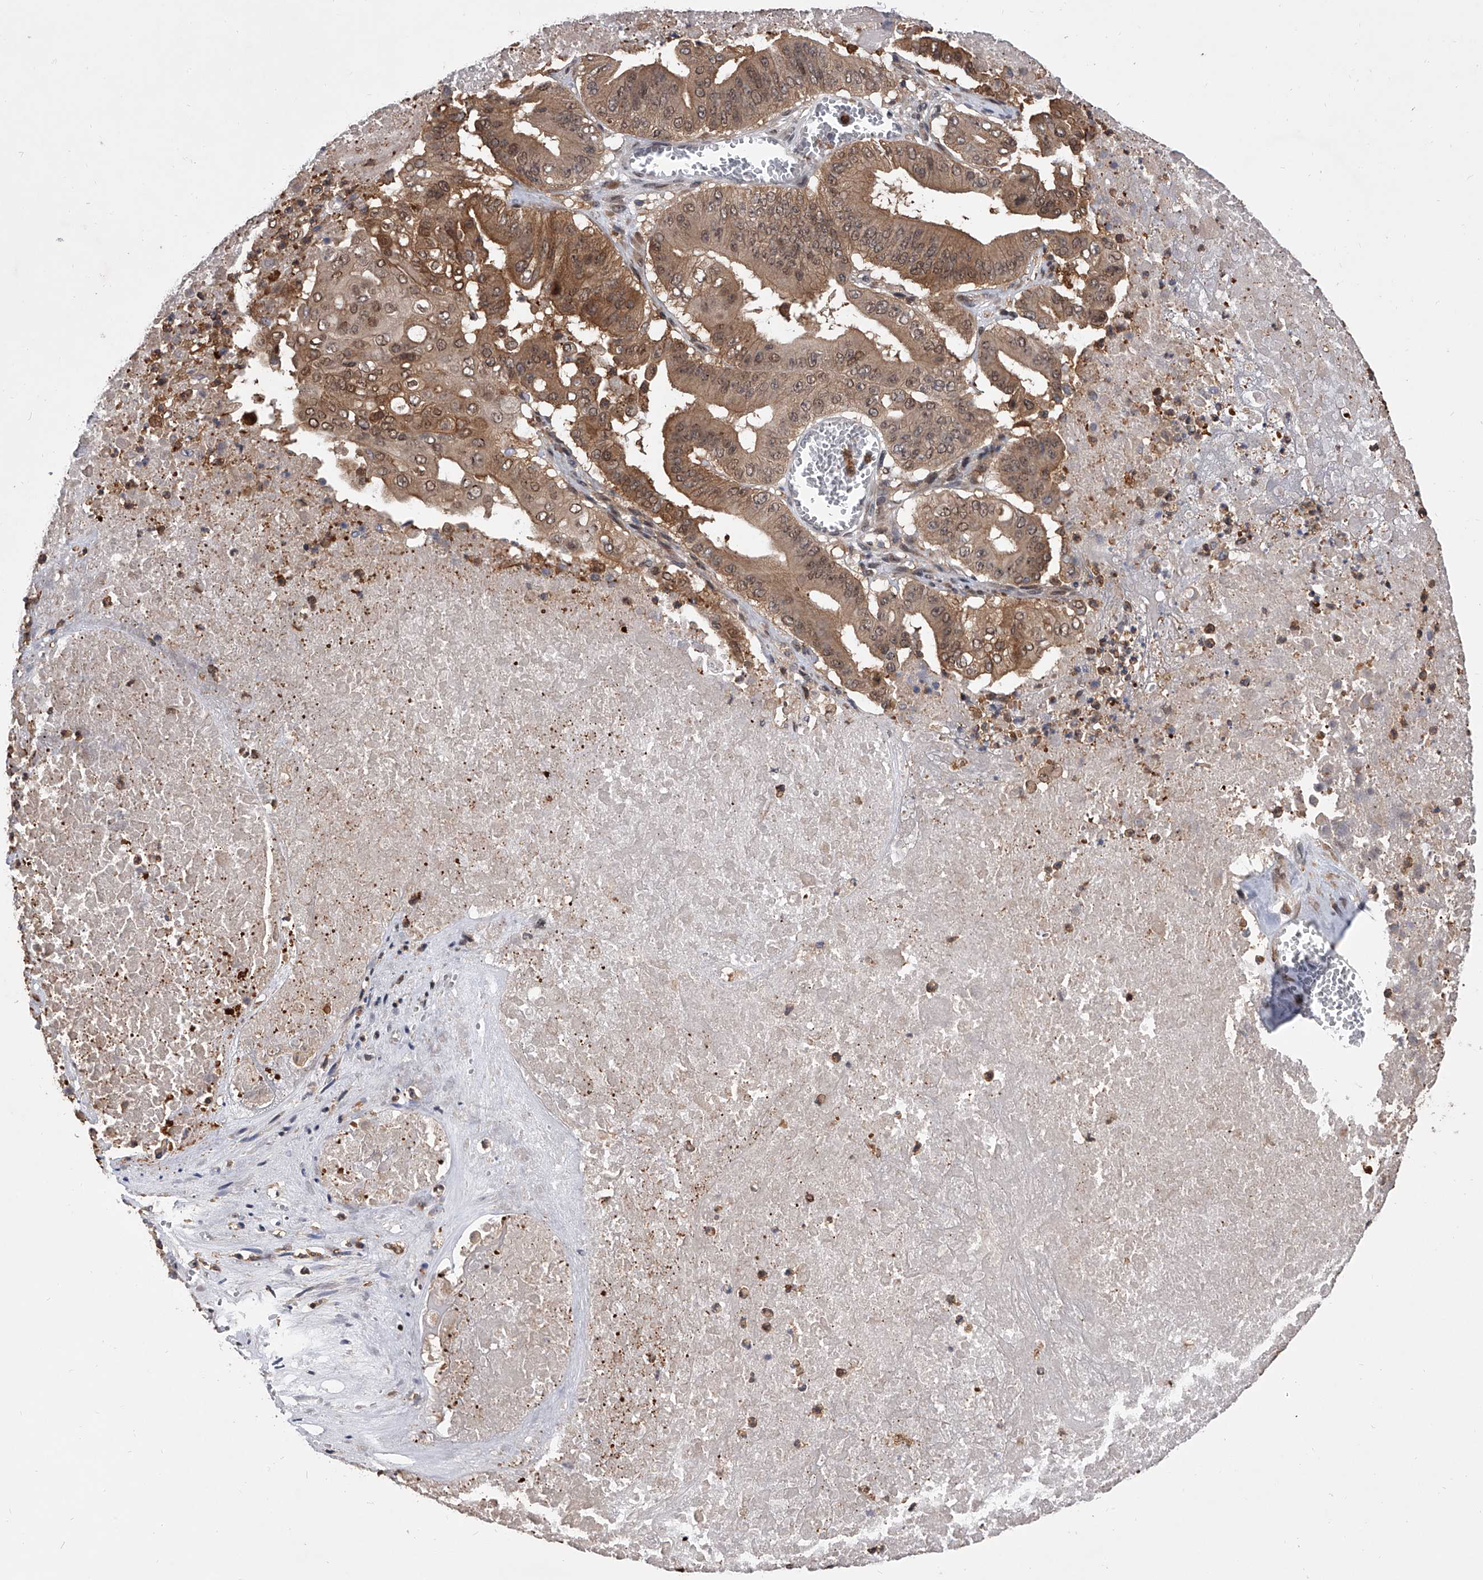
{"staining": {"intensity": "moderate", "quantity": ">75%", "location": "cytoplasmic/membranous,nuclear"}, "tissue": "pancreatic cancer", "cell_type": "Tumor cells", "image_type": "cancer", "snomed": [{"axis": "morphology", "description": "Adenocarcinoma, NOS"}, {"axis": "topography", "description": "Pancreas"}], "caption": "Pancreatic cancer (adenocarcinoma) stained with a protein marker demonstrates moderate staining in tumor cells.", "gene": "BHLHE23", "patient": {"sex": "female", "age": 77}}